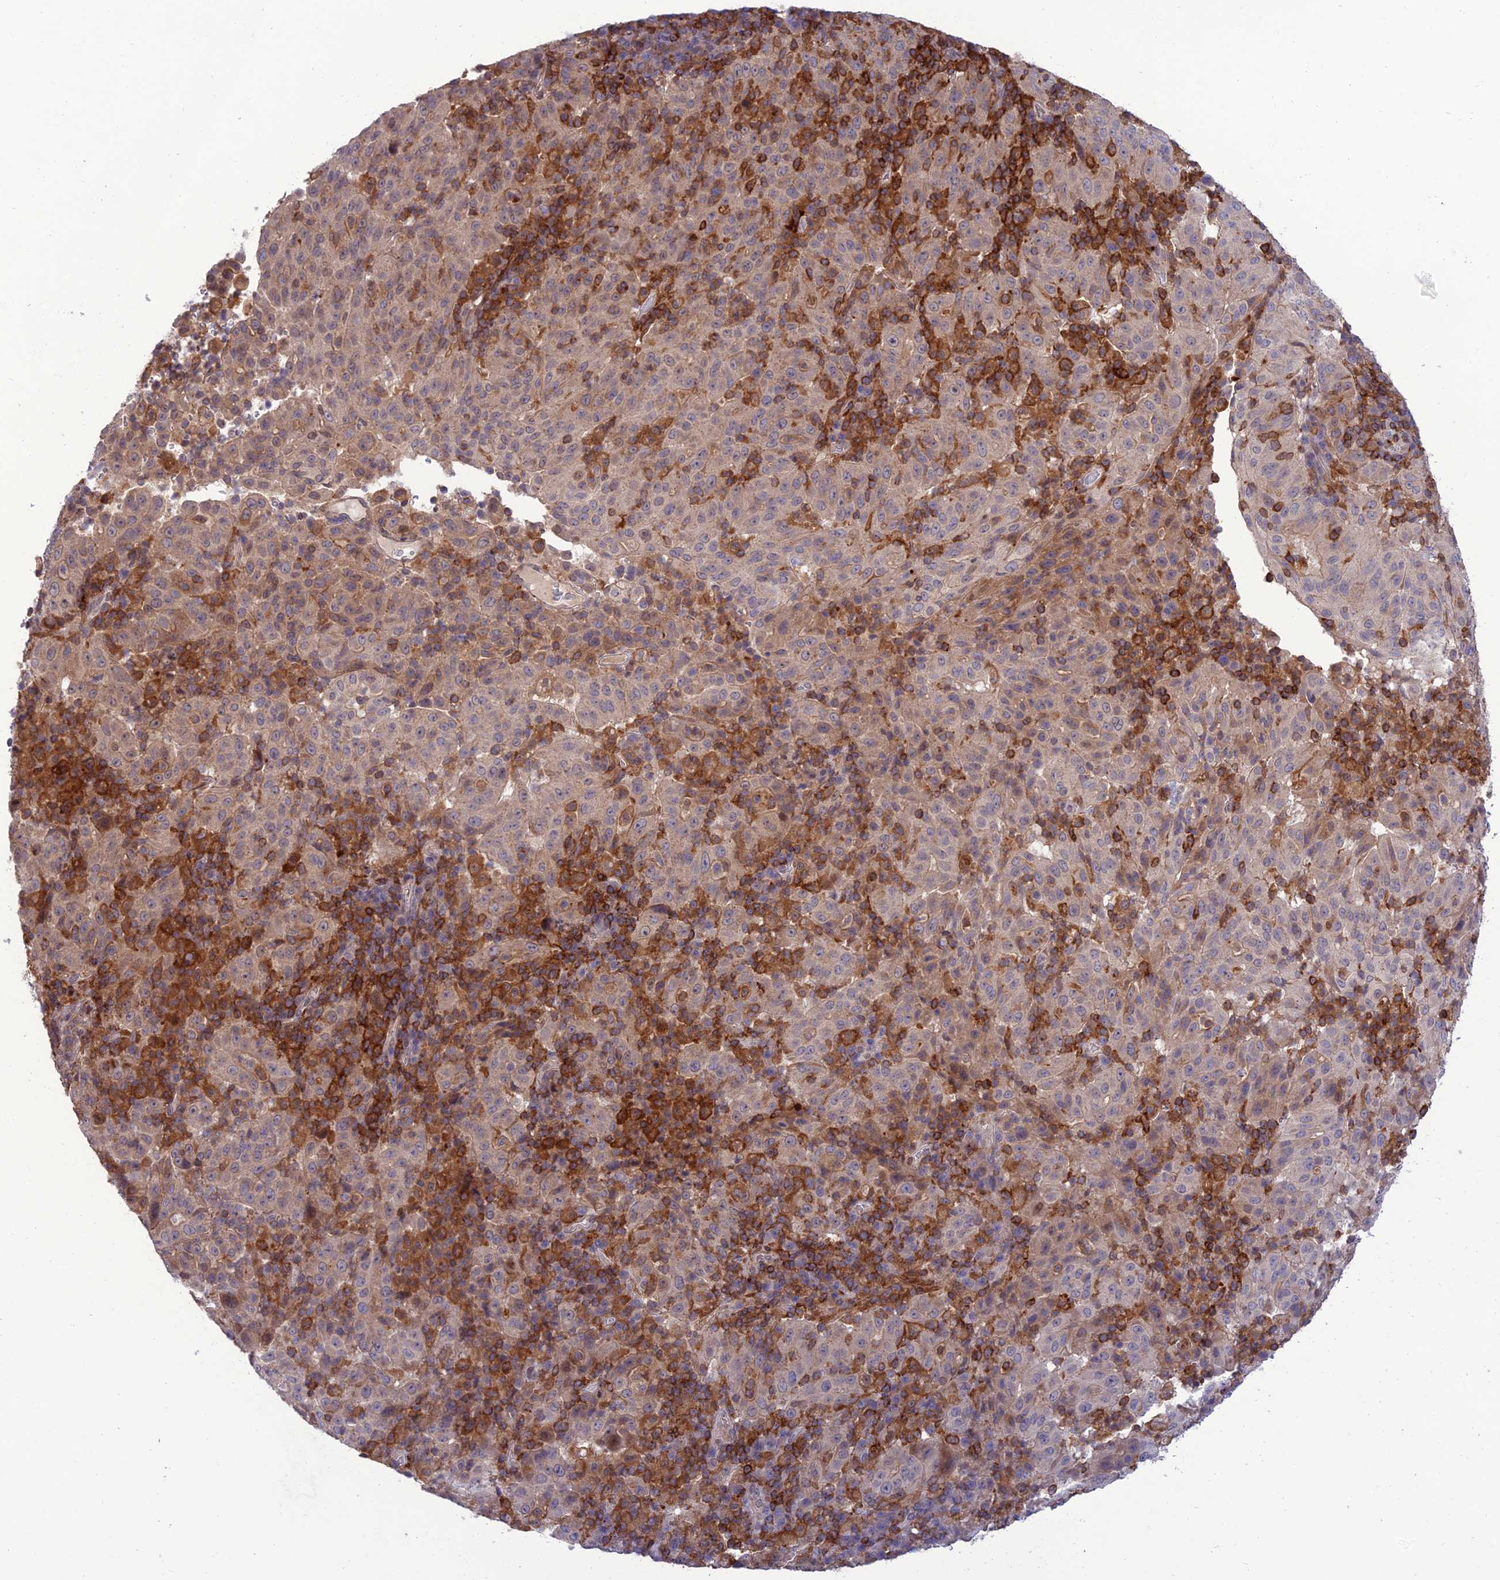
{"staining": {"intensity": "negative", "quantity": "none", "location": "none"}, "tissue": "pancreatic cancer", "cell_type": "Tumor cells", "image_type": "cancer", "snomed": [{"axis": "morphology", "description": "Adenocarcinoma, NOS"}, {"axis": "topography", "description": "Pancreas"}], "caption": "Image shows no protein expression in tumor cells of adenocarcinoma (pancreatic) tissue. (DAB (3,3'-diaminobenzidine) IHC visualized using brightfield microscopy, high magnification).", "gene": "FAM76A", "patient": {"sex": "male", "age": 63}}